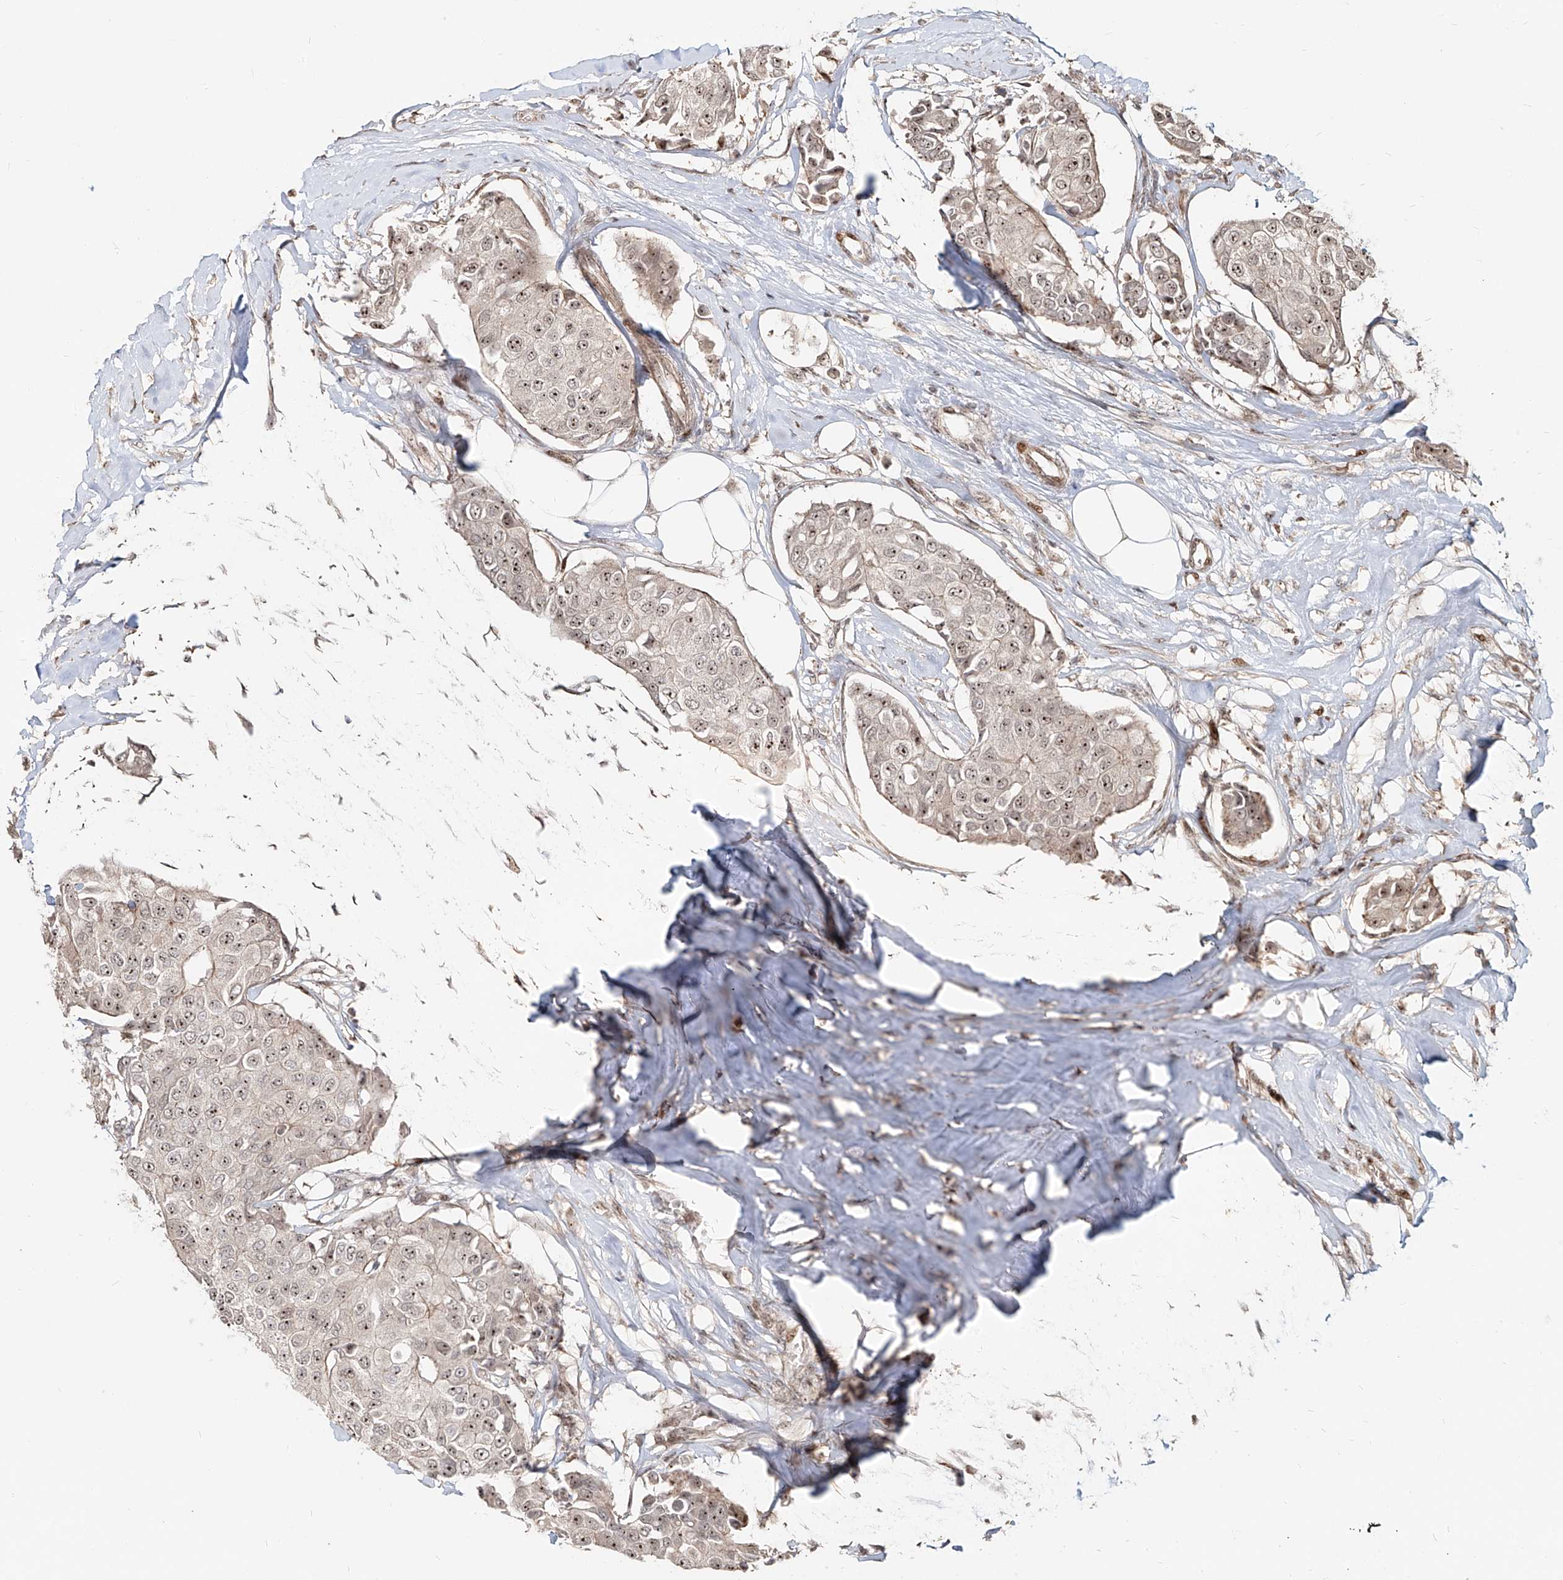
{"staining": {"intensity": "moderate", "quantity": ">75%", "location": "nuclear"}, "tissue": "breast cancer", "cell_type": "Tumor cells", "image_type": "cancer", "snomed": [{"axis": "morphology", "description": "Duct carcinoma"}, {"axis": "topography", "description": "Breast"}], "caption": "About >75% of tumor cells in human breast infiltrating ductal carcinoma display moderate nuclear protein expression as visualized by brown immunohistochemical staining.", "gene": "ZNF710", "patient": {"sex": "female", "age": 80}}